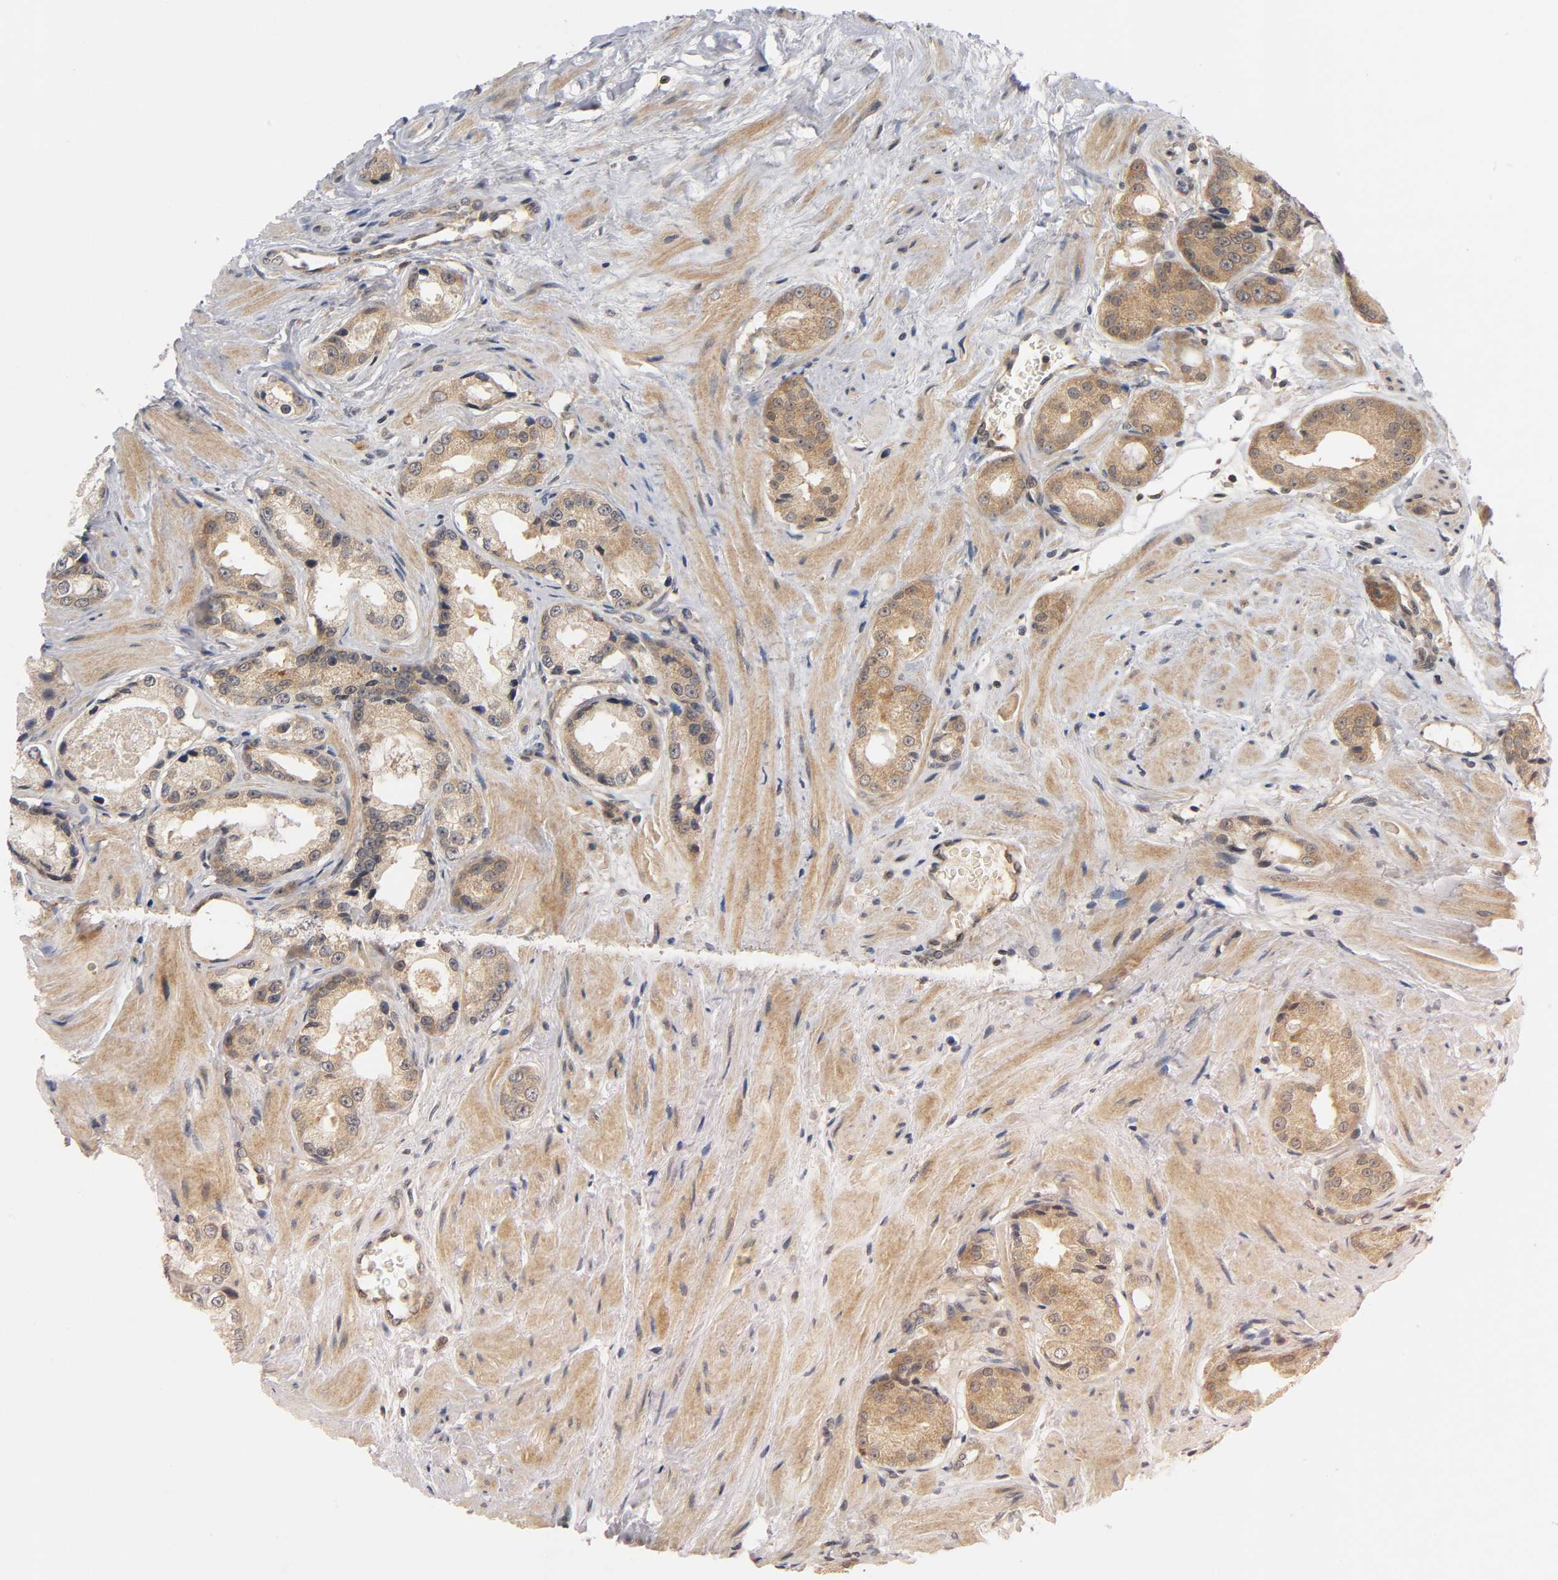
{"staining": {"intensity": "moderate", "quantity": ">75%", "location": "cytoplasmic/membranous"}, "tissue": "prostate cancer", "cell_type": "Tumor cells", "image_type": "cancer", "snomed": [{"axis": "morphology", "description": "Adenocarcinoma, Medium grade"}, {"axis": "topography", "description": "Prostate"}], "caption": "A high-resolution photomicrograph shows immunohistochemistry (IHC) staining of prostate cancer (medium-grade adenocarcinoma), which demonstrates moderate cytoplasmic/membranous expression in approximately >75% of tumor cells. (DAB (3,3'-diaminobenzidine) IHC, brown staining for protein, blue staining for nuclei).", "gene": "MAPK8", "patient": {"sex": "male", "age": 60}}